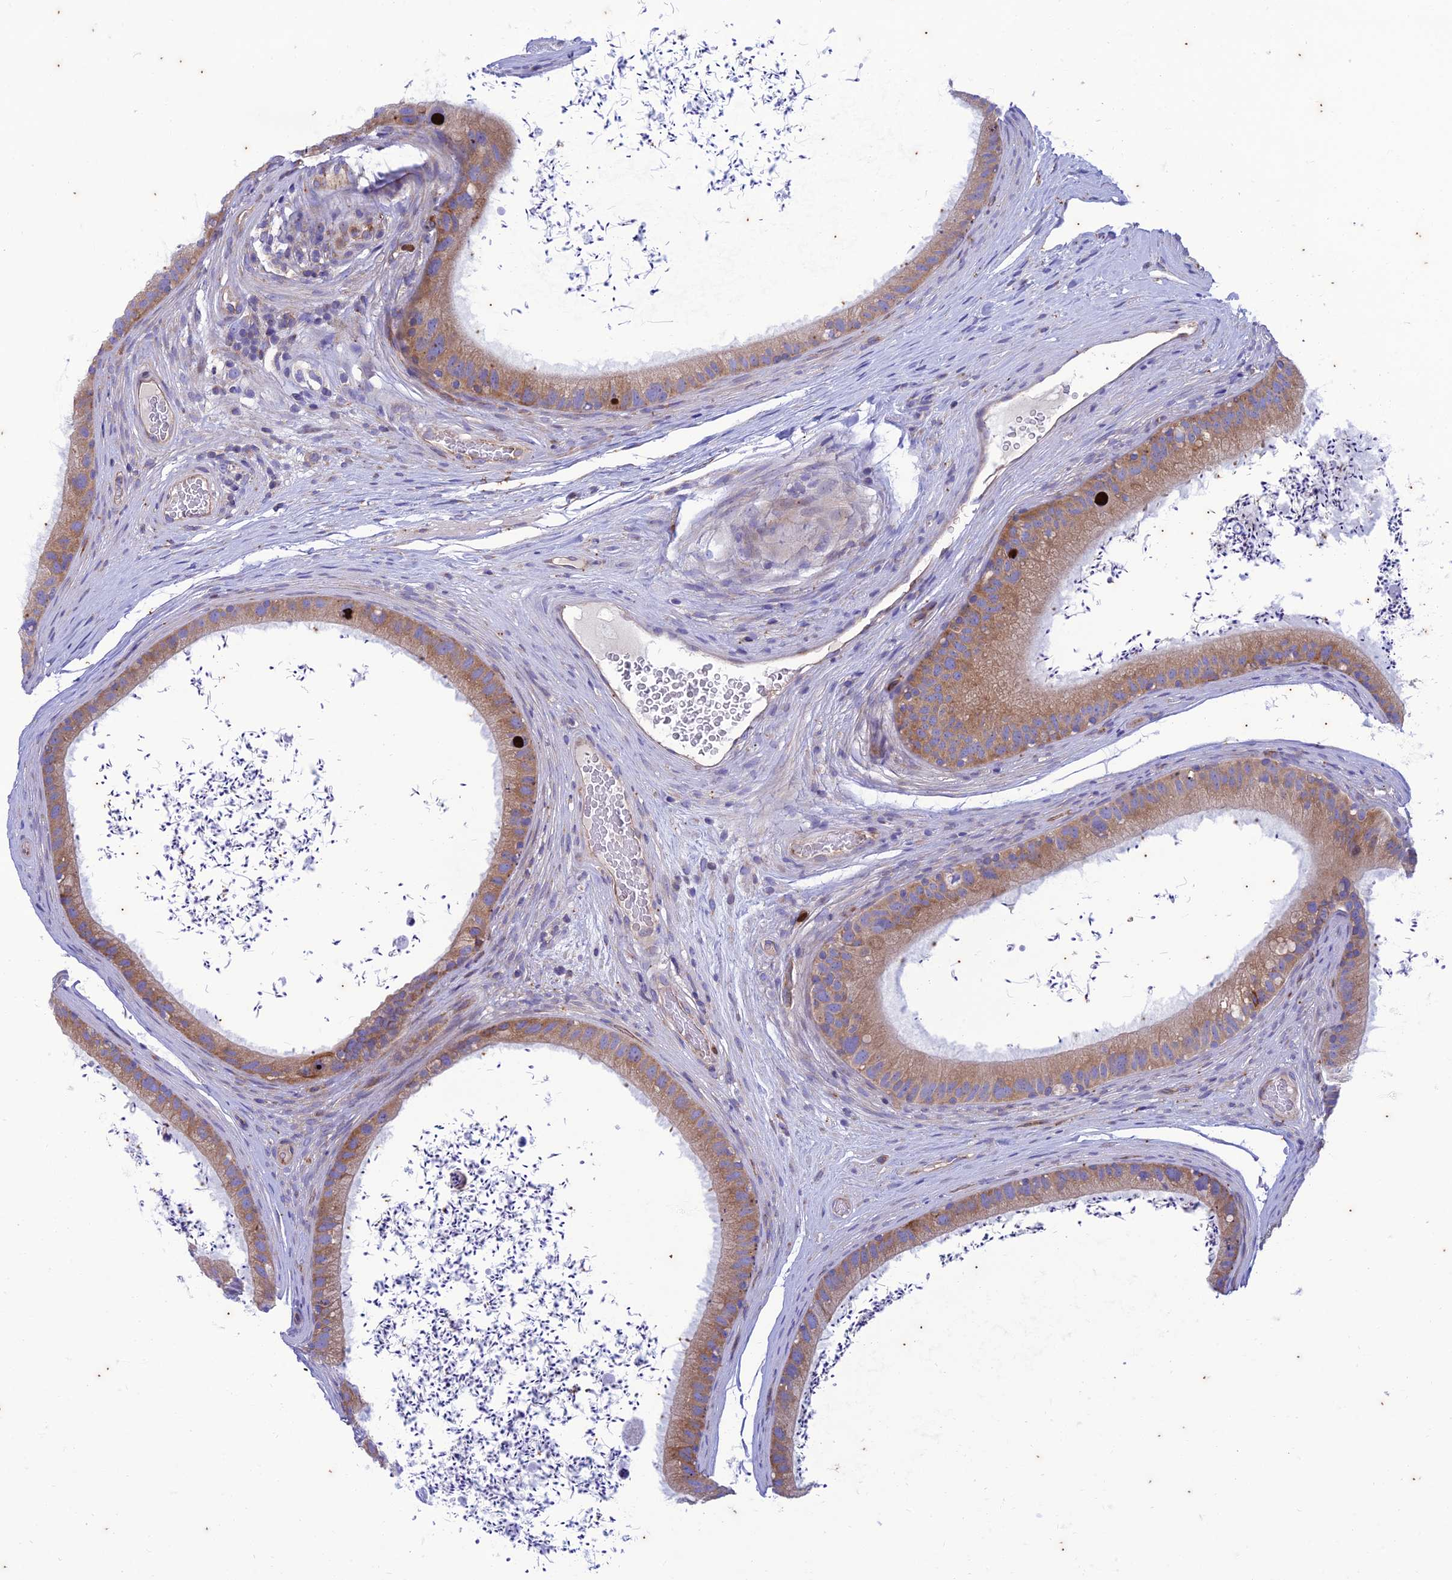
{"staining": {"intensity": "moderate", "quantity": "25%-75%", "location": "cytoplasmic/membranous"}, "tissue": "epididymis", "cell_type": "Glandular cells", "image_type": "normal", "snomed": [{"axis": "morphology", "description": "Normal tissue, NOS"}, {"axis": "topography", "description": "Epididymis, spermatic cord, NOS"}], "caption": "The photomicrograph exhibits staining of normal epididymis, revealing moderate cytoplasmic/membranous protein staining (brown color) within glandular cells. Nuclei are stained in blue.", "gene": "PIMREG", "patient": {"sex": "male", "age": 50}}